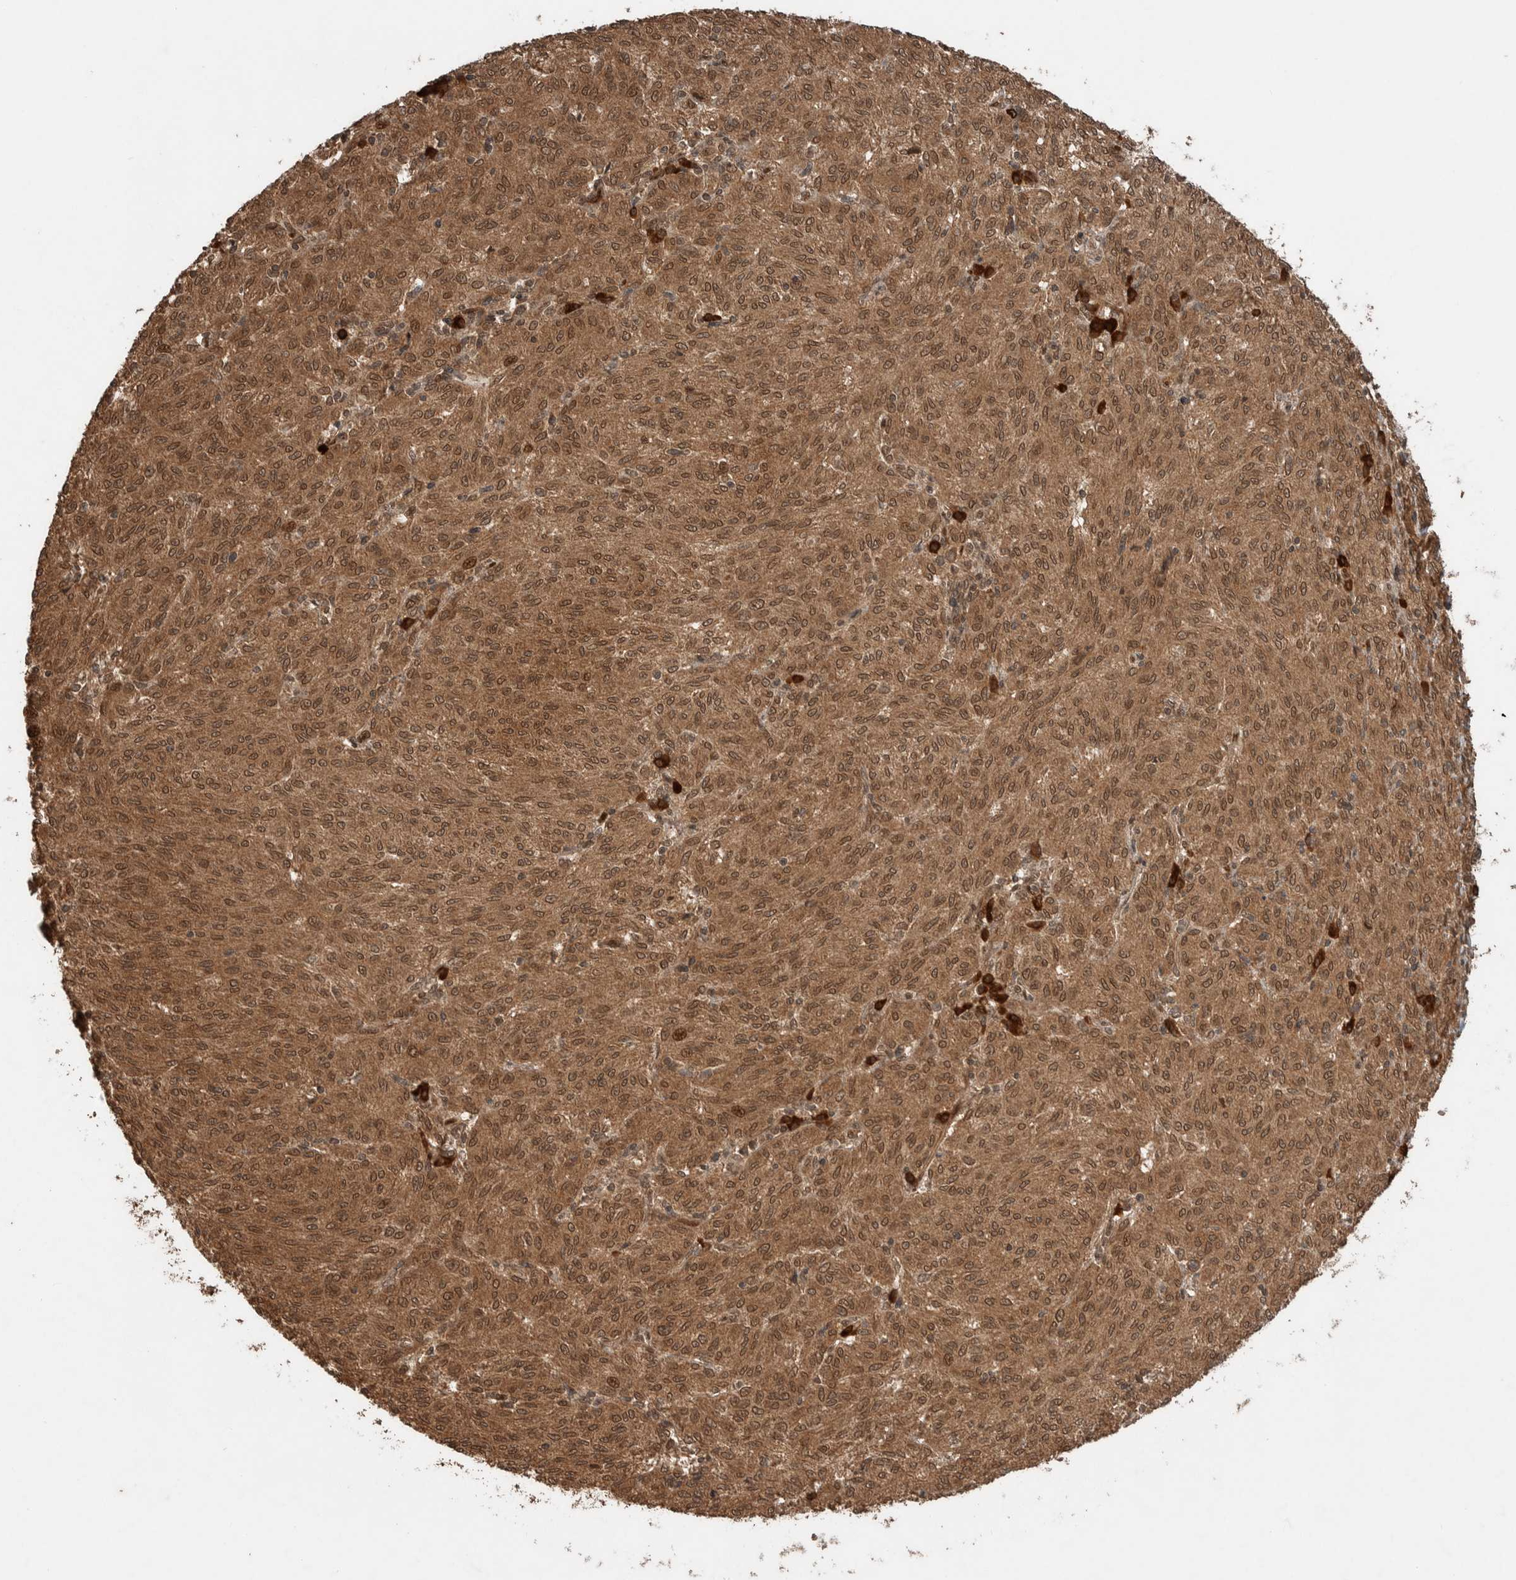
{"staining": {"intensity": "moderate", "quantity": ">75%", "location": "cytoplasmic/membranous,nuclear"}, "tissue": "melanoma", "cell_type": "Tumor cells", "image_type": "cancer", "snomed": [{"axis": "morphology", "description": "Malignant melanoma, NOS"}, {"axis": "topography", "description": "Skin"}], "caption": "A brown stain shows moderate cytoplasmic/membranous and nuclear staining of a protein in melanoma tumor cells.", "gene": "CNTROB", "patient": {"sex": "female", "age": 72}}